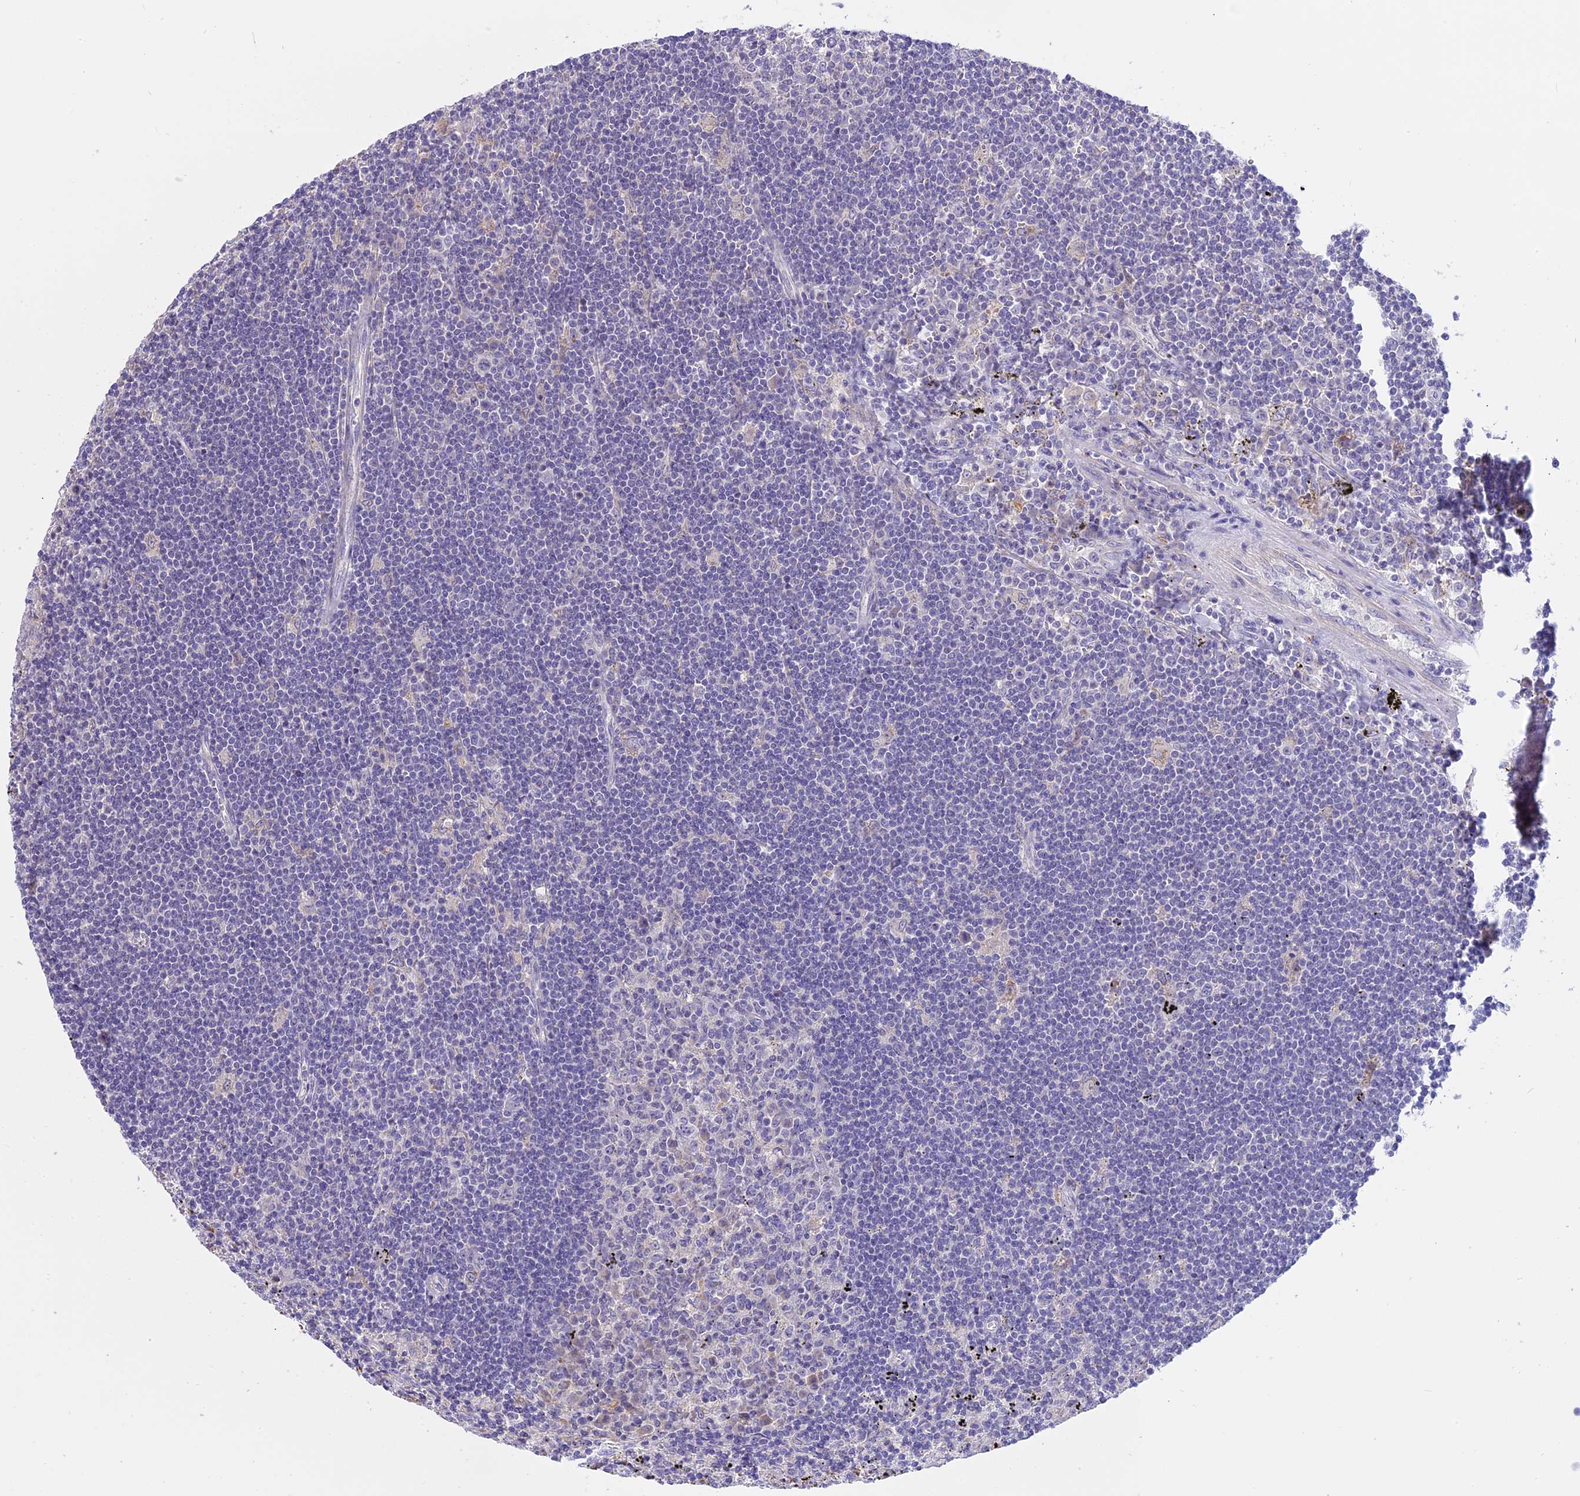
{"staining": {"intensity": "negative", "quantity": "none", "location": "none"}, "tissue": "lymphoma", "cell_type": "Tumor cells", "image_type": "cancer", "snomed": [{"axis": "morphology", "description": "Malignant lymphoma, non-Hodgkin's type, Low grade"}, {"axis": "topography", "description": "Spleen"}], "caption": "Human malignant lymphoma, non-Hodgkin's type (low-grade) stained for a protein using immunohistochemistry (IHC) exhibits no staining in tumor cells.", "gene": "LYPD6", "patient": {"sex": "male", "age": 76}}